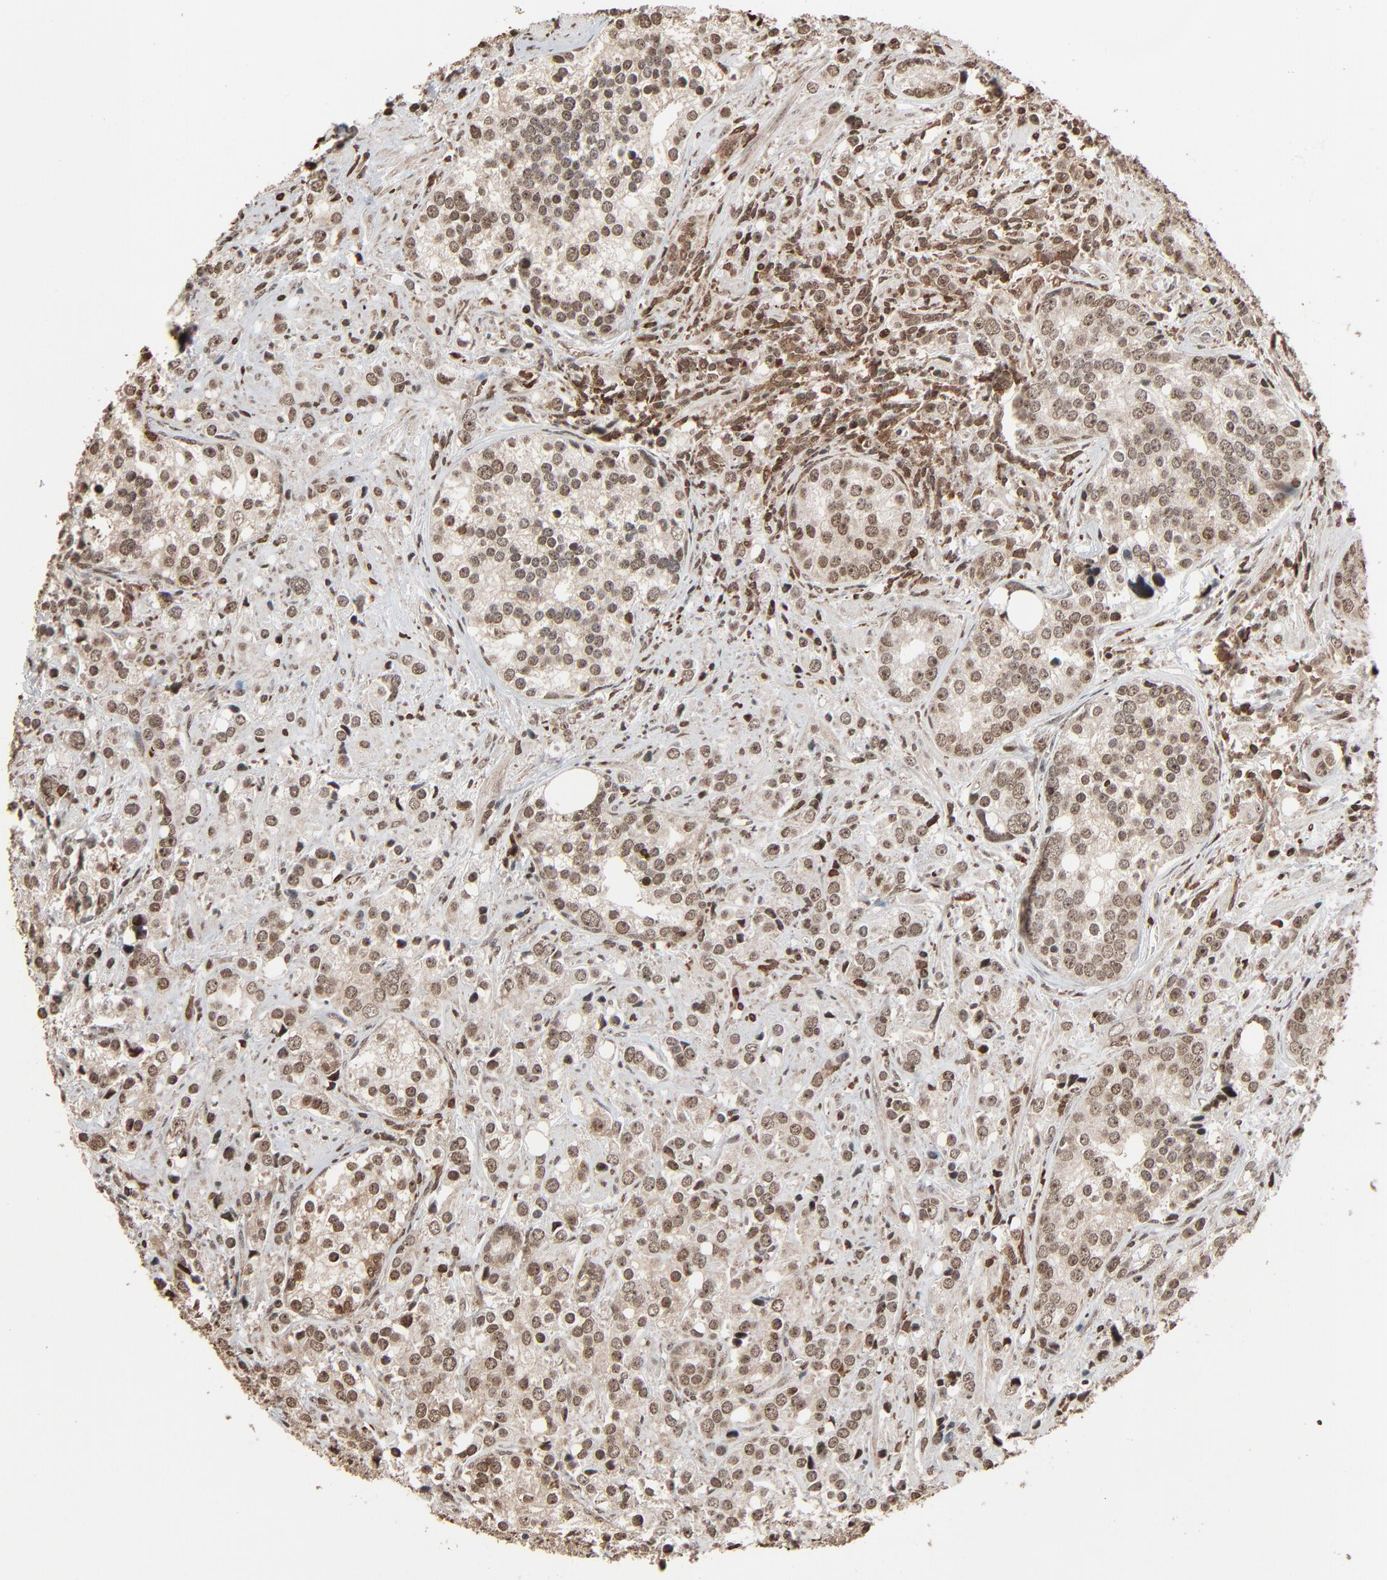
{"staining": {"intensity": "moderate", "quantity": ">75%", "location": "cytoplasmic/membranous,nuclear"}, "tissue": "prostate cancer", "cell_type": "Tumor cells", "image_type": "cancer", "snomed": [{"axis": "morphology", "description": "Adenocarcinoma, High grade"}, {"axis": "topography", "description": "Prostate"}], "caption": "Human adenocarcinoma (high-grade) (prostate) stained with a protein marker reveals moderate staining in tumor cells.", "gene": "RPS6KA3", "patient": {"sex": "male", "age": 71}}